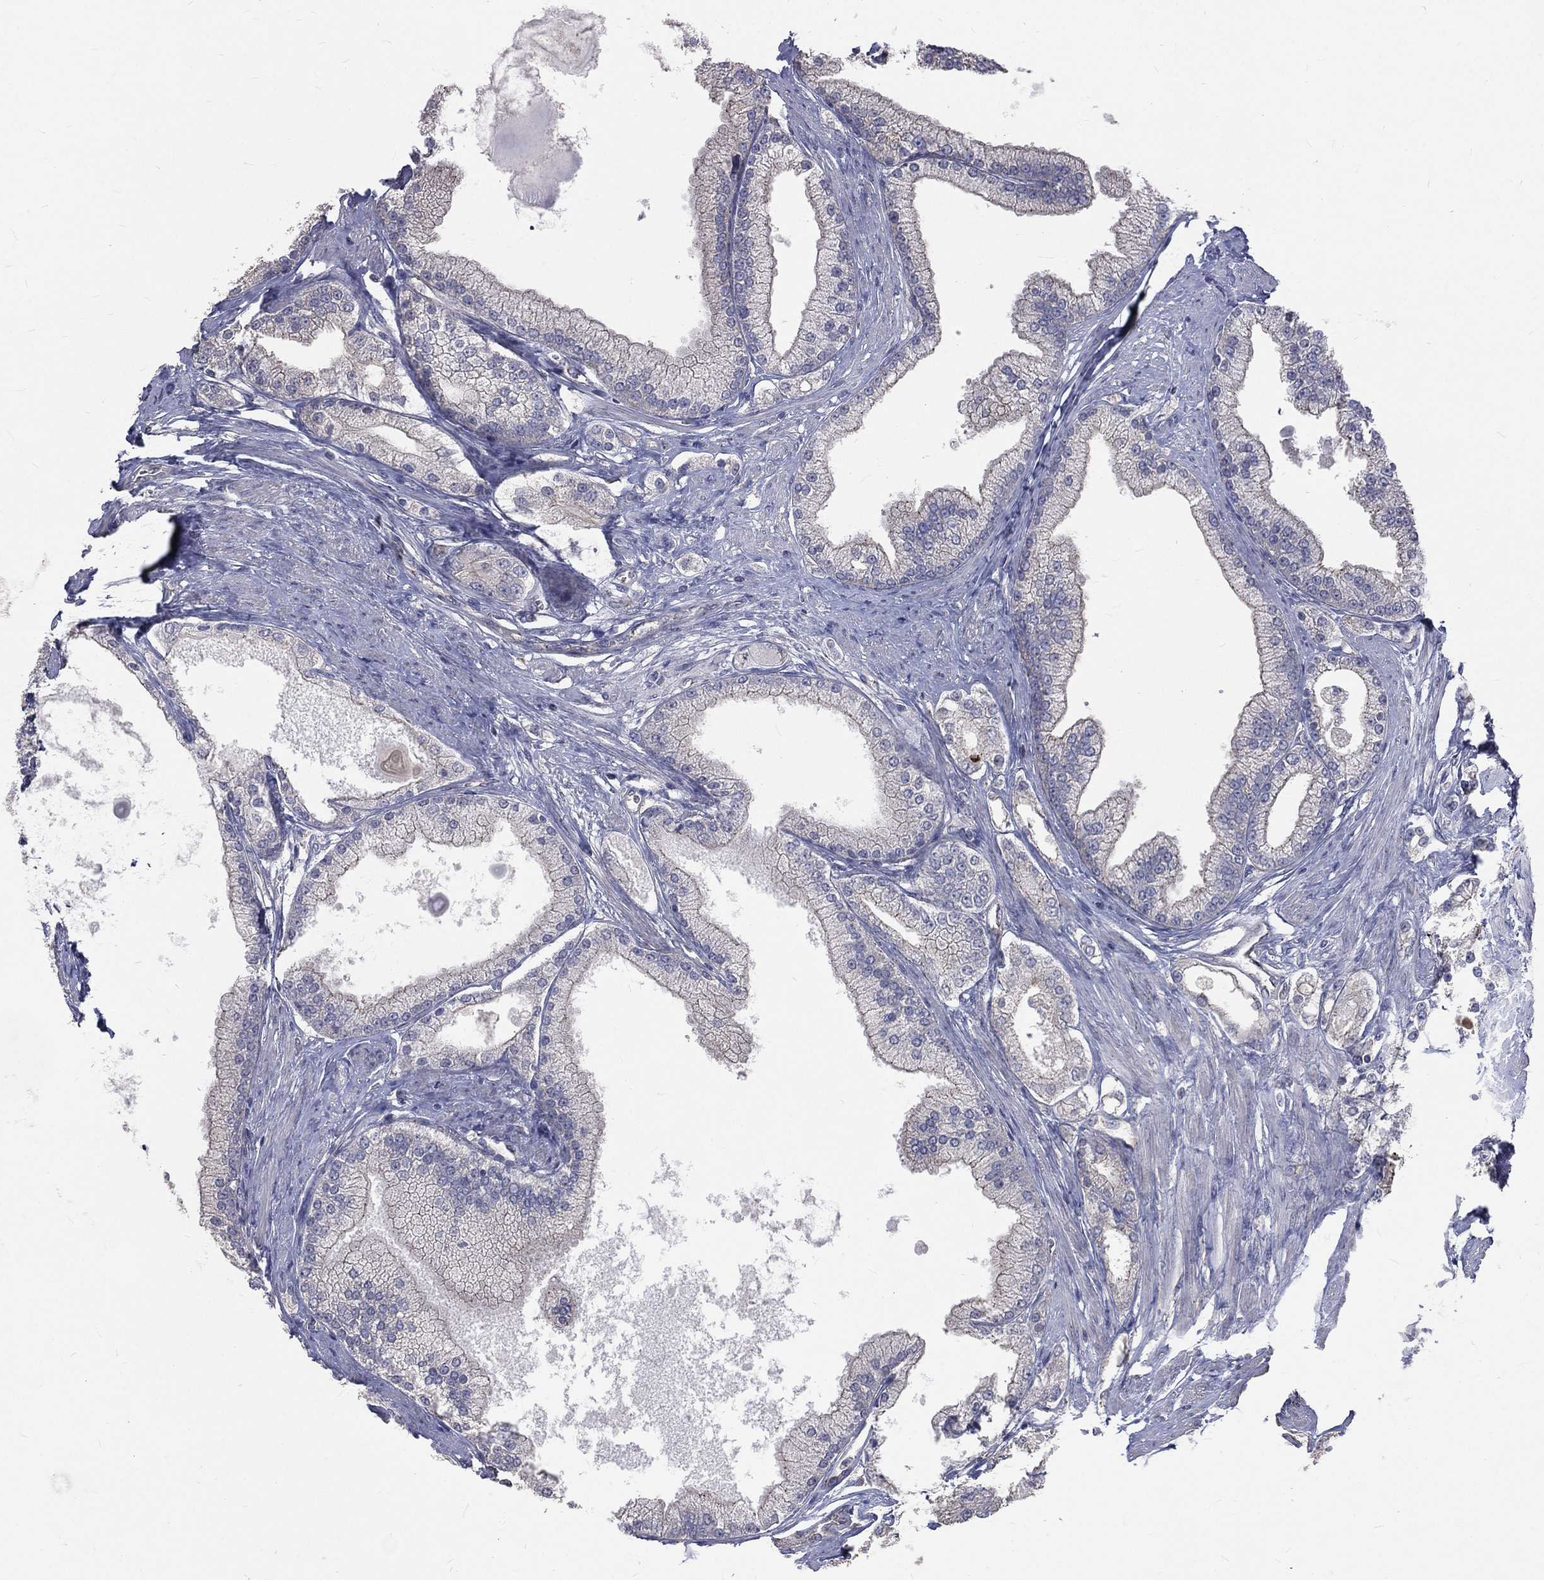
{"staining": {"intensity": "negative", "quantity": "none", "location": "none"}, "tissue": "prostate cancer", "cell_type": "Tumor cells", "image_type": "cancer", "snomed": [{"axis": "morphology", "description": "Adenocarcinoma, NOS"}, {"axis": "topography", "description": "Prostate and seminal vesicle, NOS"}, {"axis": "topography", "description": "Prostate"}], "caption": "Prostate adenocarcinoma was stained to show a protein in brown. There is no significant staining in tumor cells. Nuclei are stained in blue.", "gene": "CROCC", "patient": {"sex": "male", "age": 67}}